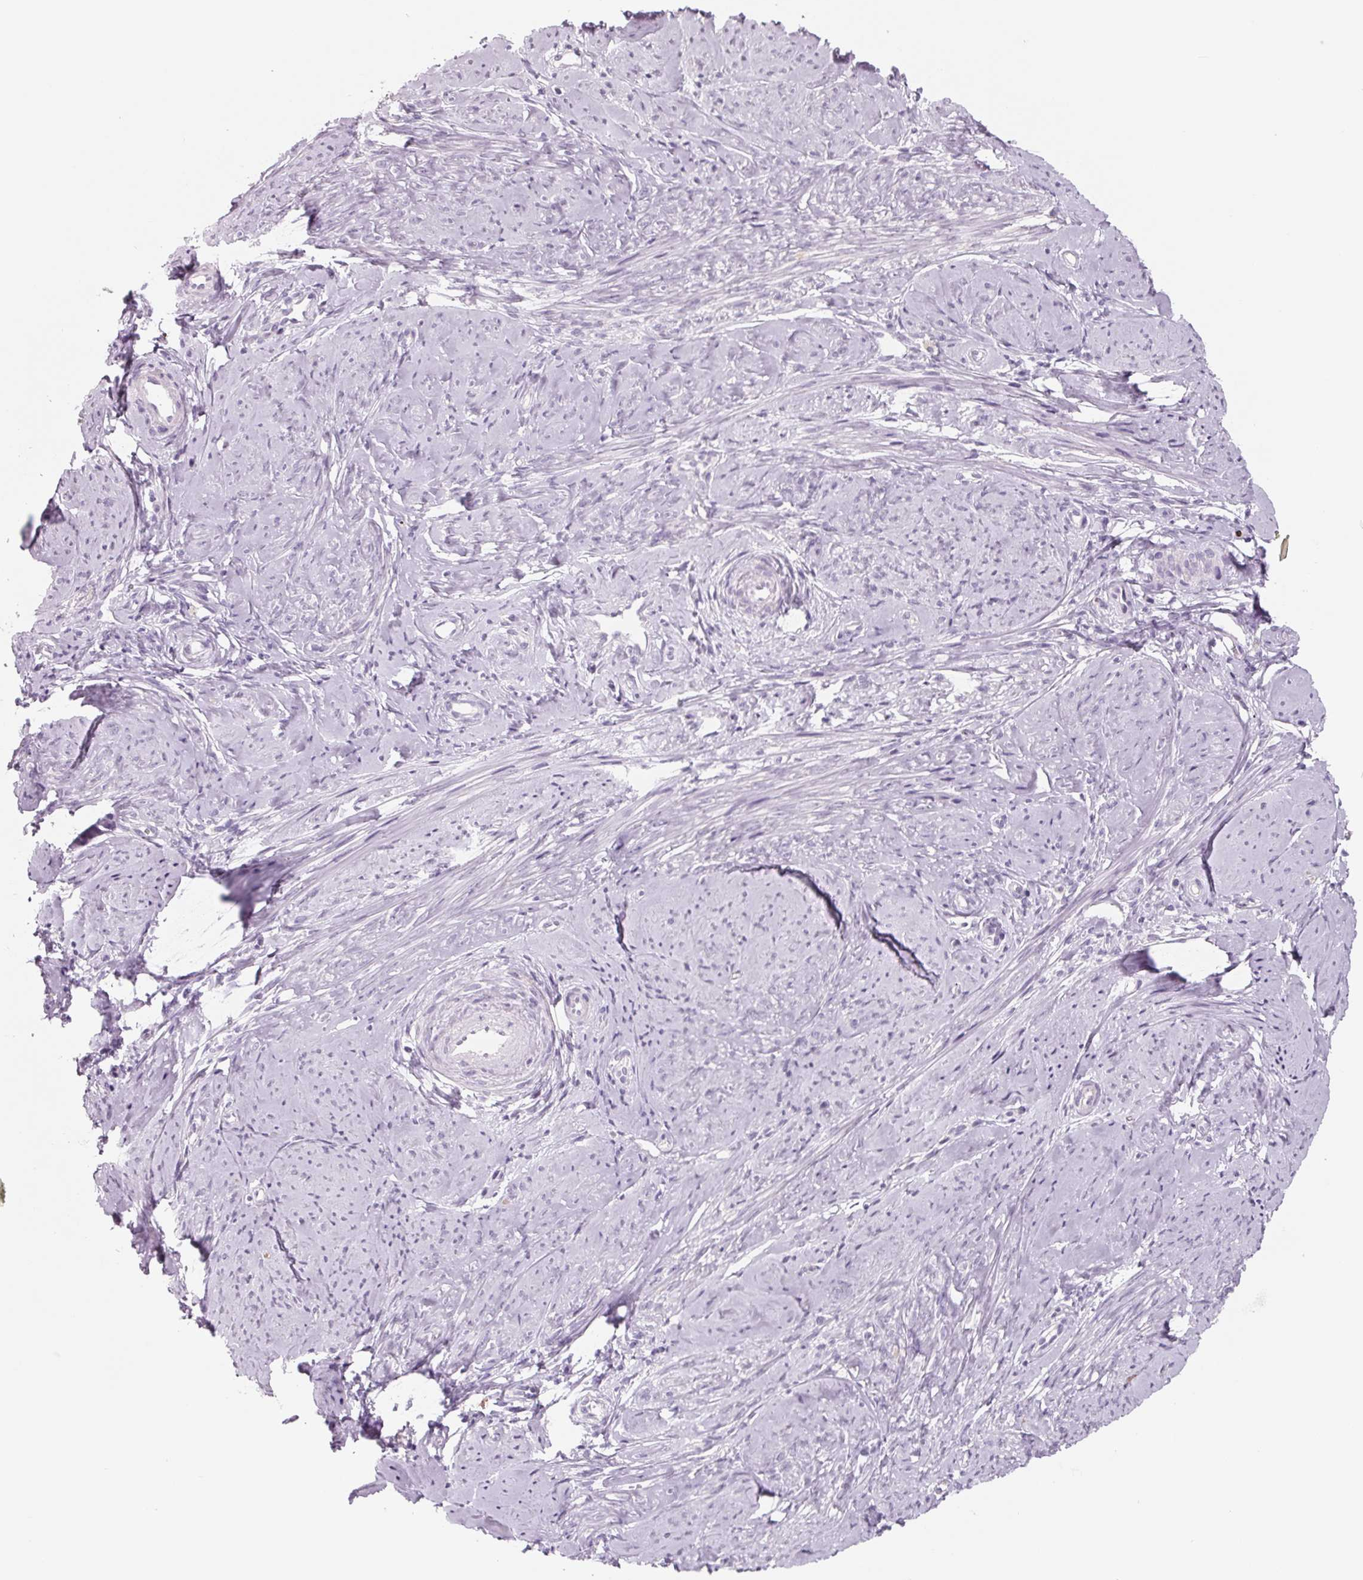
{"staining": {"intensity": "negative", "quantity": "none", "location": "none"}, "tissue": "smooth muscle", "cell_type": "Smooth muscle cells", "image_type": "normal", "snomed": [{"axis": "morphology", "description": "Normal tissue, NOS"}, {"axis": "topography", "description": "Smooth muscle"}], "caption": "Human smooth muscle stained for a protein using IHC exhibits no expression in smooth muscle cells.", "gene": "FTCD", "patient": {"sex": "female", "age": 48}}